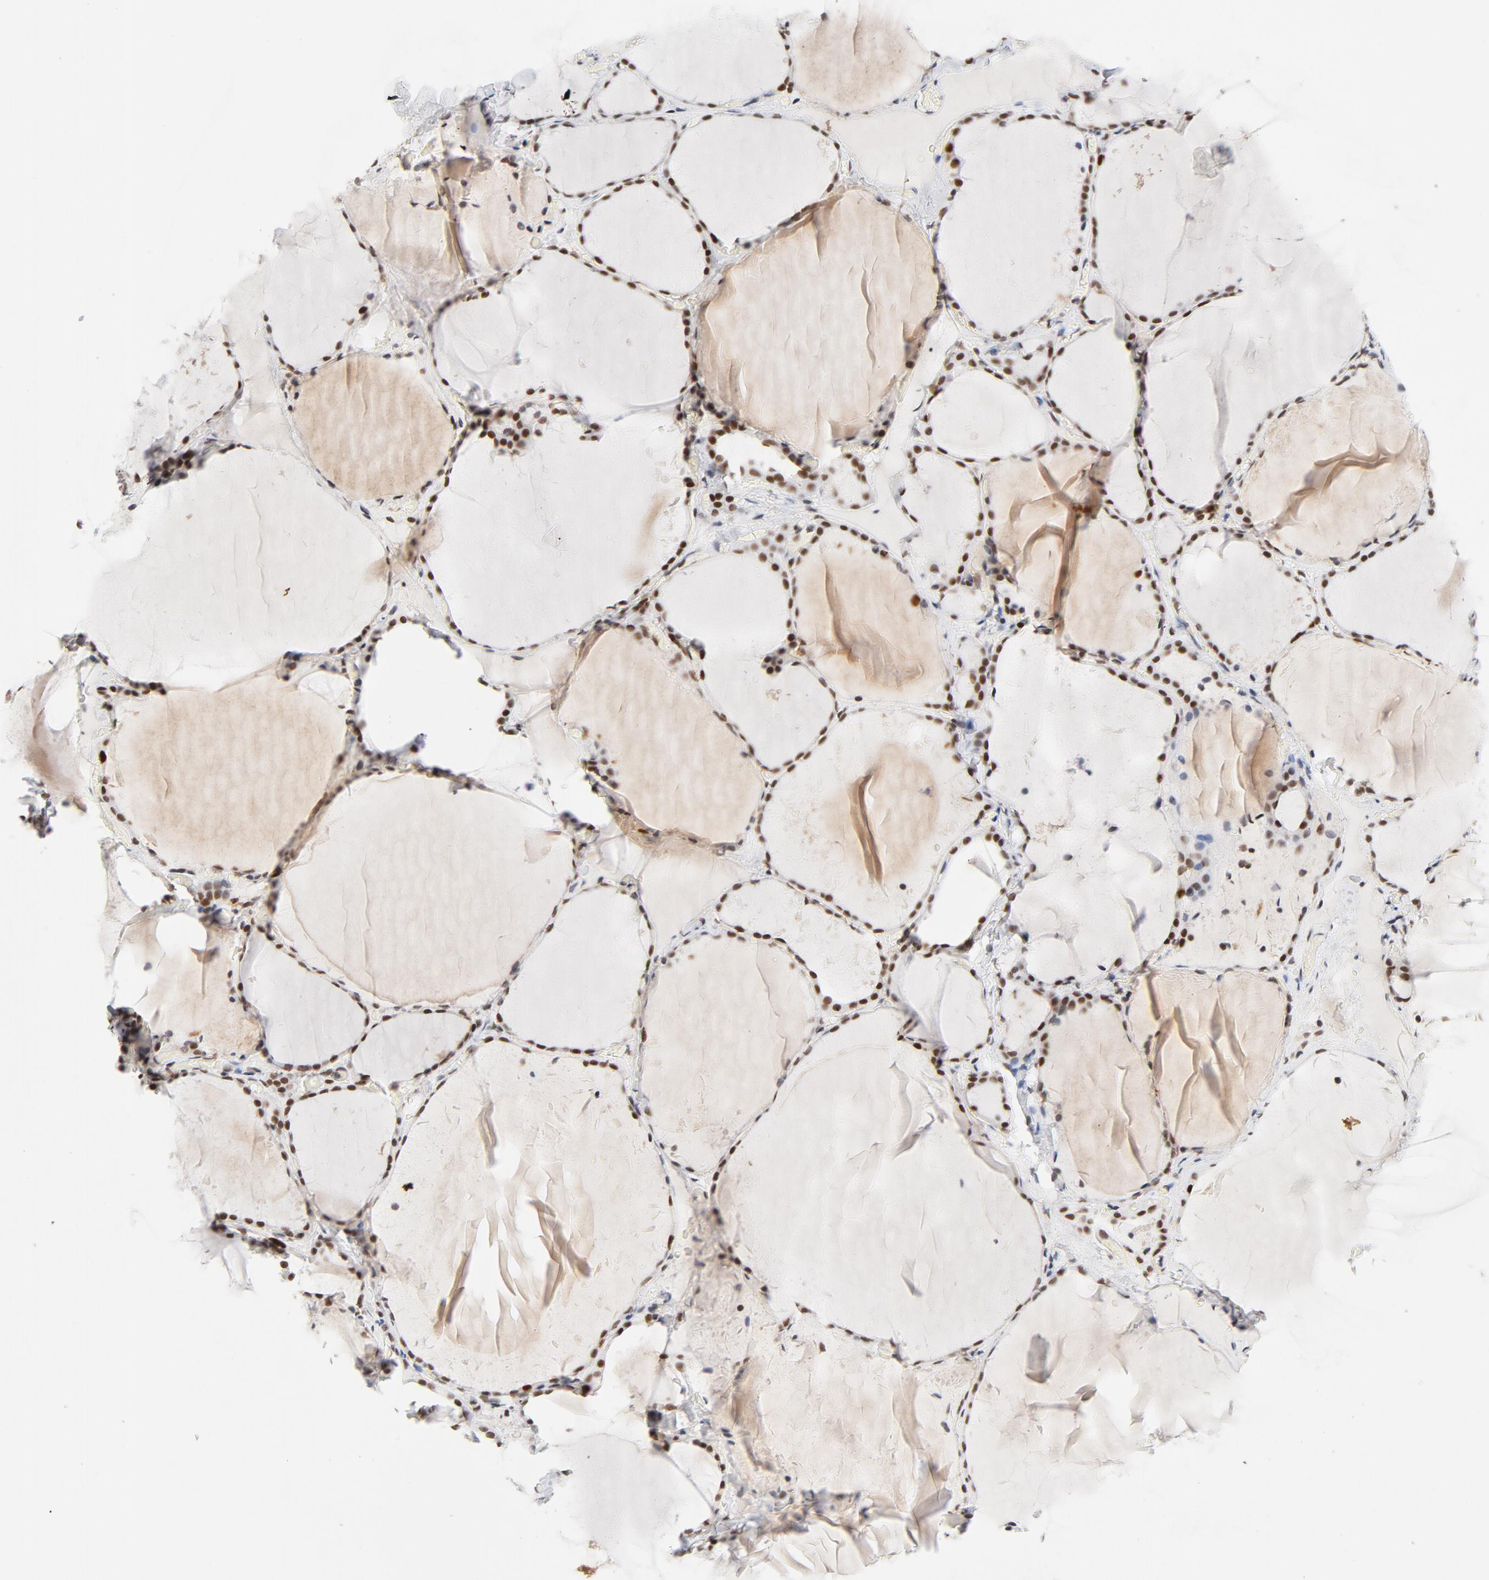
{"staining": {"intensity": "moderate", "quantity": ">75%", "location": "nuclear"}, "tissue": "thyroid gland", "cell_type": "Glandular cells", "image_type": "normal", "snomed": [{"axis": "morphology", "description": "Normal tissue, NOS"}, {"axis": "topography", "description": "Thyroid gland"}], "caption": "IHC (DAB (3,3'-diaminobenzidine)) staining of benign thyroid gland shows moderate nuclear protein positivity in approximately >75% of glandular cells.", "gene": "RFC4", "patient": {"sex": "female", "age": 22}}